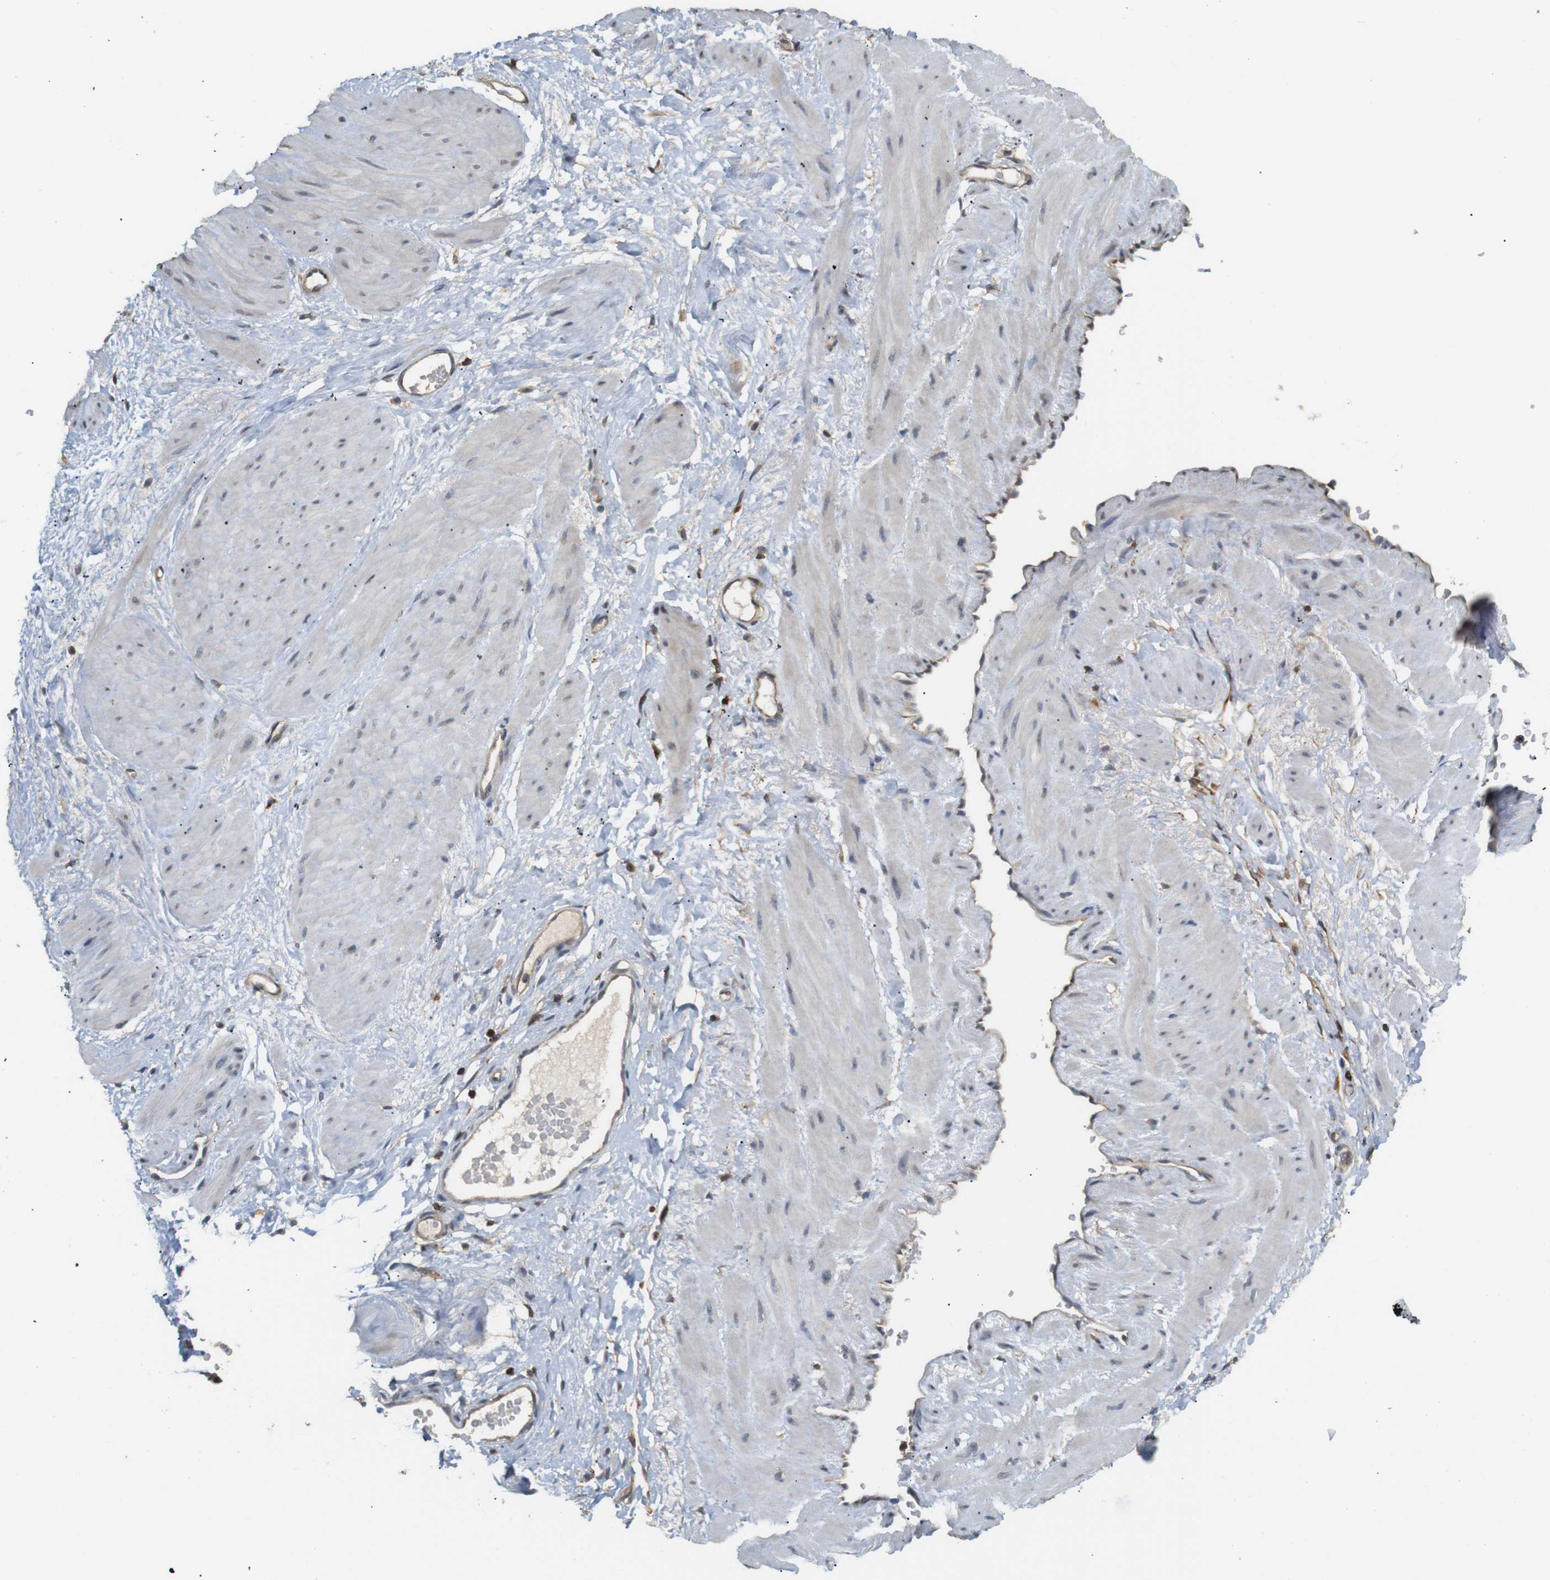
{"staining": {"intensity": "weak", "quantity": ">75%", "location": "cytoplasmic/membranous"}, "tissue": "adipose tissue", "cell_type": "Adipocytes", "image_type": "normal", "snomed": [{"axis": "morphology", "description": "Normal tissue, NOS"}, {"axis": "topography", "description": "Soft tissue"}, {"axis": "topography", "description": "Vascular tissue"}], "caption": "Protein expression analysis of benign human adipose tissue reveals weak cytoplasmic/membranous staining in approximately >75% of adipocytes.", "gene": "KSR1", "patient": {"sex": "female", "age": 35}}